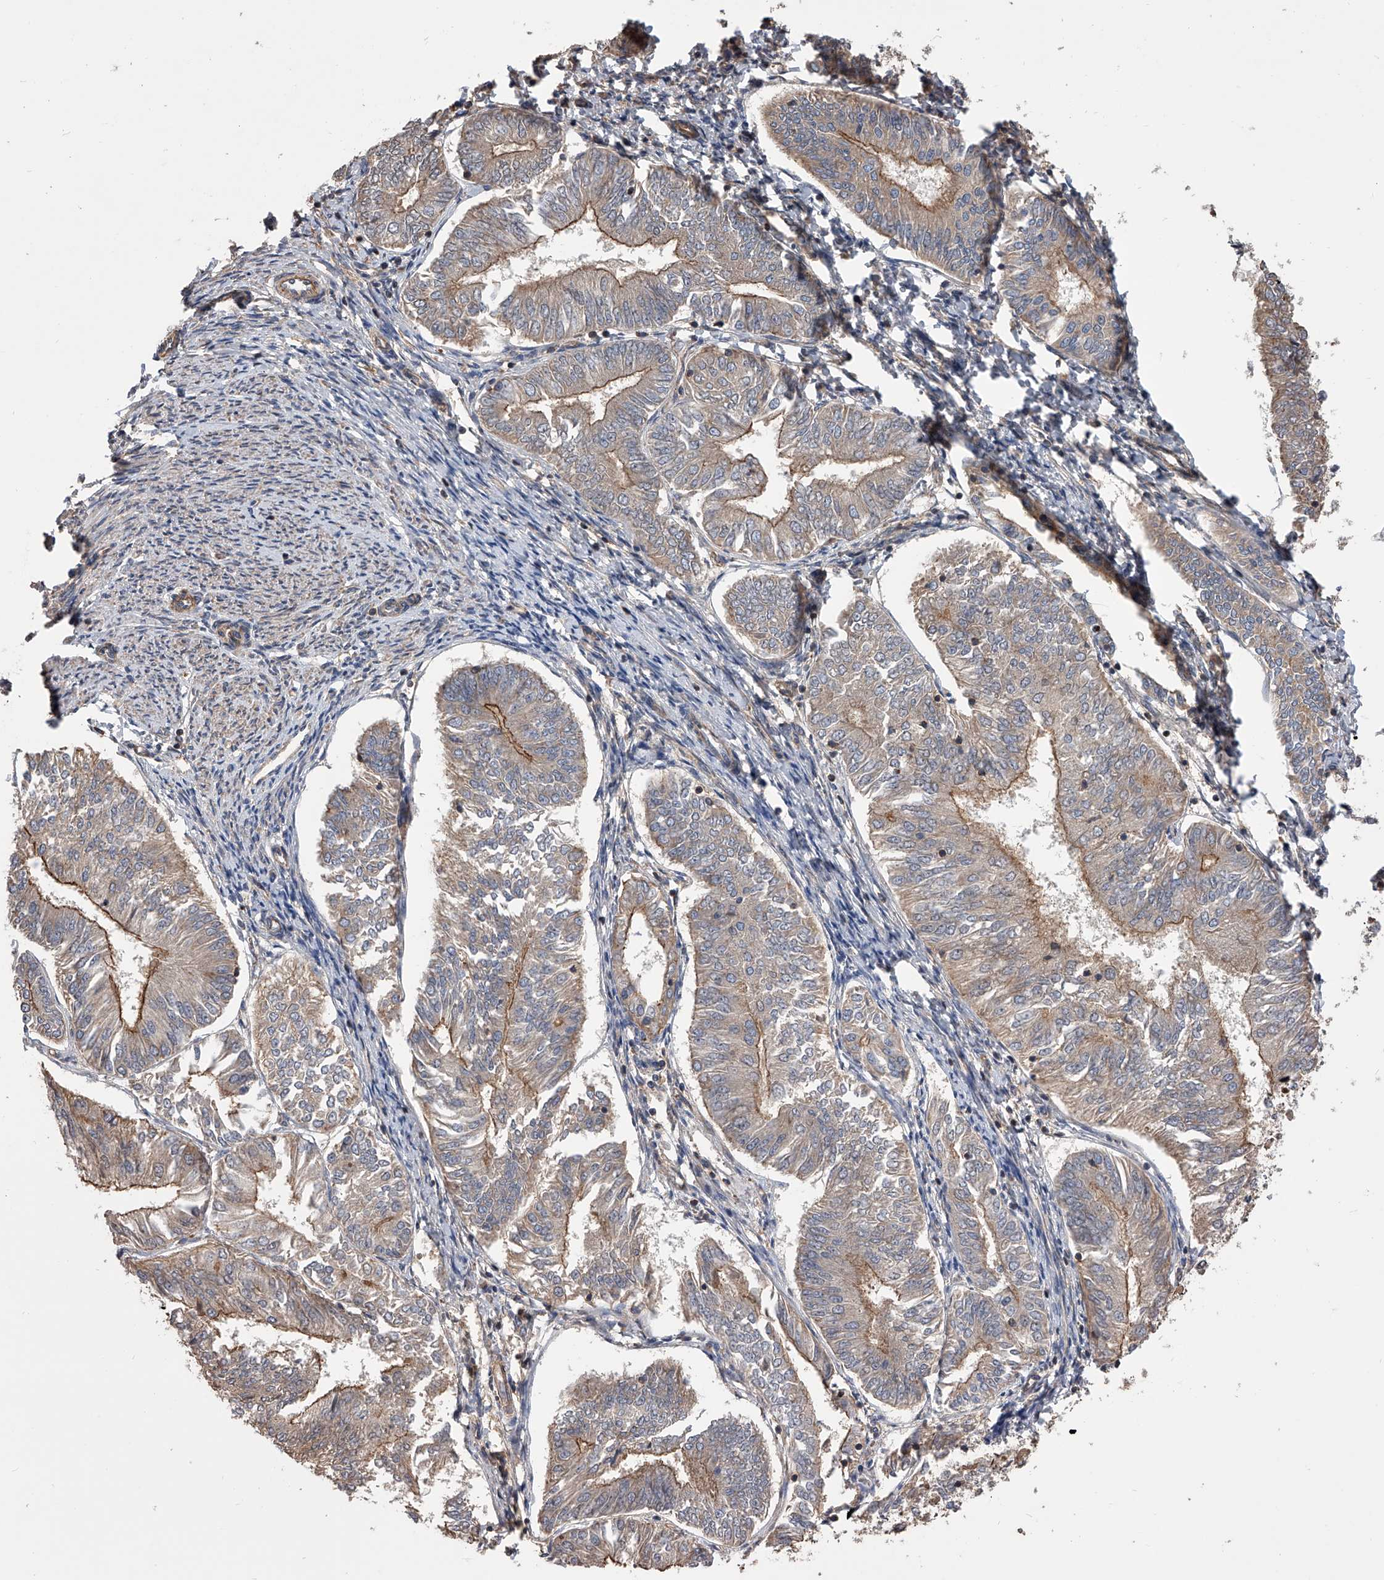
{"staining": {"intensity": "moderate", "quantity": ">75%", "location": "cytoplasmic/membranous"}, "tissue": "endometrial cancer", "cell_type": "Tumor cells", "image_type": "cancer", "snomed": [{"axis": "morphology", "description": "Adenocarcinoma, NOS"}, {"axis": "topography", "description": "Endometrium"}], "caption": "DAB (3,3'-diaminobenzidine) immunohistochemical staining of human endometrial cancer (adenocarcinoma) exhibits moderate cytoplasmic/membranous protein expression in about >75% of tumor cells. Using DAB (brown) and hematoxylin (blue) stains, captured at high magnification using brightfield microscopy.", "gene": "CUL7", "patient": {"sex": "female", "age": 58}}